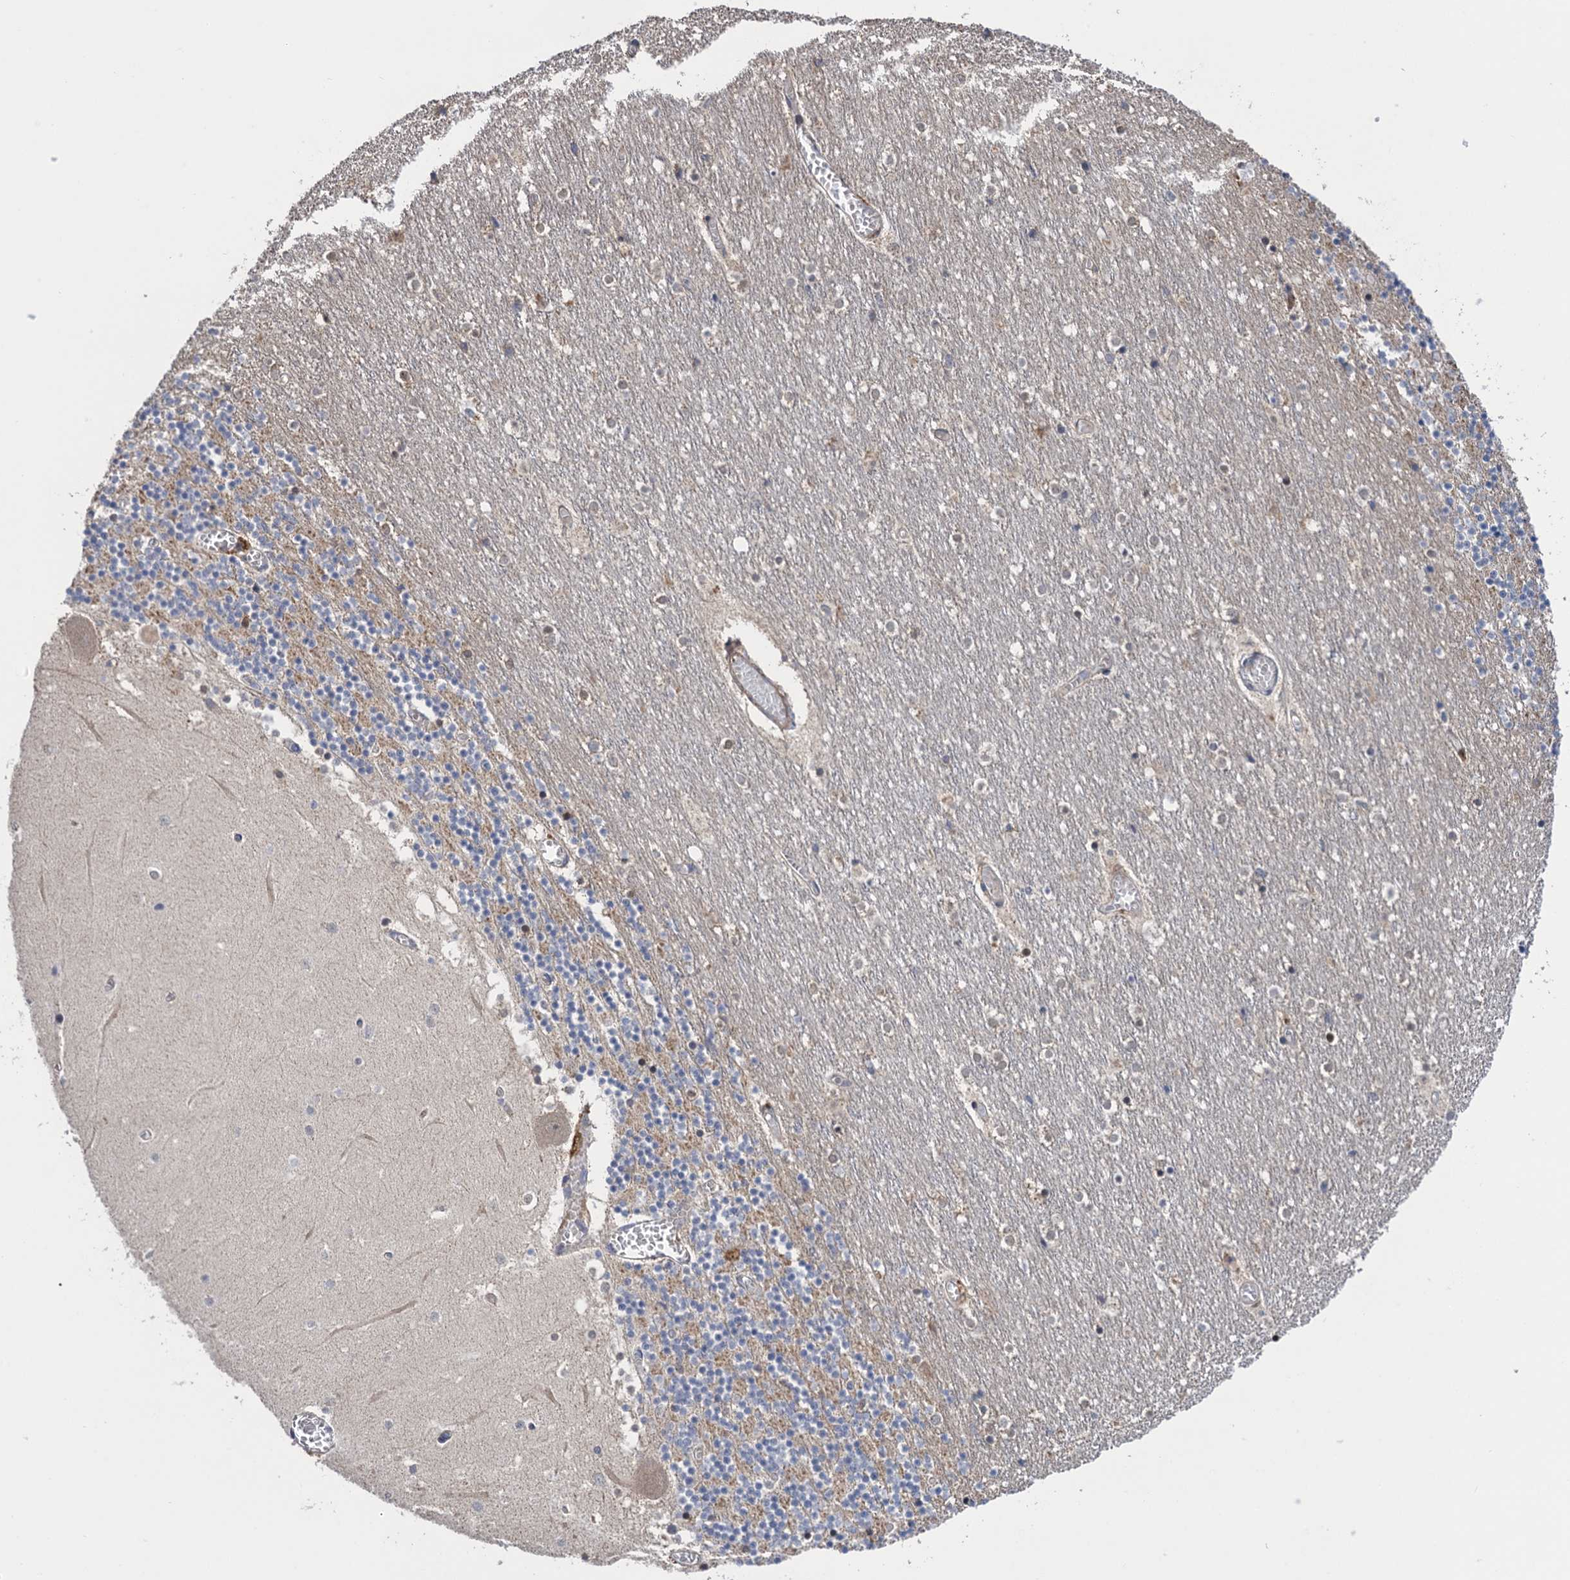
{"staining": {"intensity": "moderate", "quantity": "25%-75%", "location": "cytoplasmic/membranous"}, "tissue": "cerebellum", "cell_type": "Cells in granular layer", "image_type": "normal", "snomed": [{"axis": "morphology", "description": "Normal tissue, NOS"}, {"axis": "topography", "description": "Cerebellum"}], "caption": "Brown immunohistochemical staining in benign cerebellum shows moderate cytoplasmic/membranous expression in about 25%-75% of cells in granular layer.", "gene": "WDR88", "patient": {"sex": "female", "age": 28}}